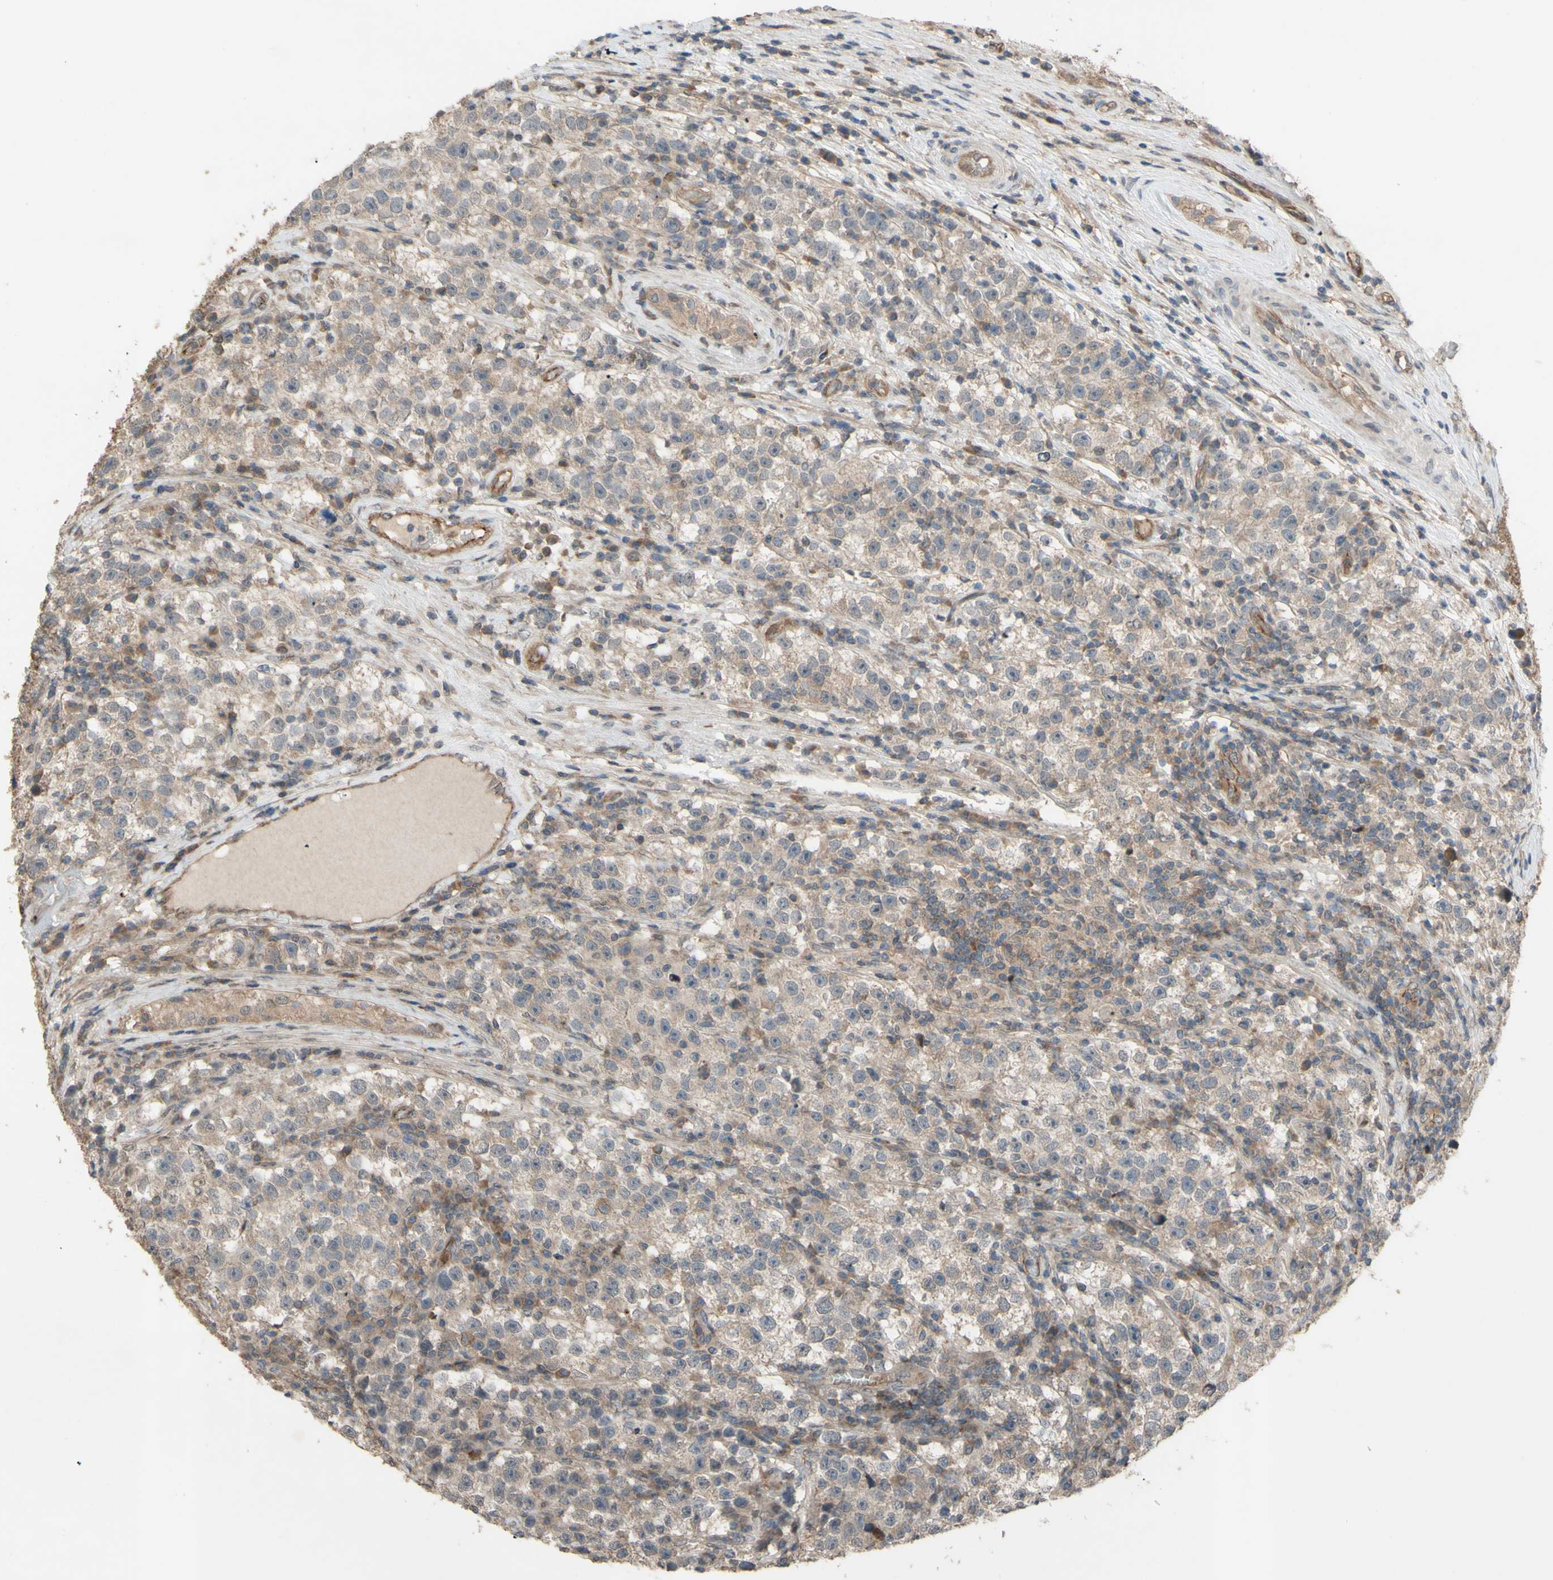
{"staining": {"intensity": "weak", "quantity": ">75%", "location": "cytoplasmic/membranous"}, "tissue": "testis cancer", "cell_type": "Tumor cells", "image_type": "cancer", "snomed": [{"axis": "morphology", "description": "Seminoma, NOS"}, {"axis": "topography", "description": "Testis"}], "caption": "Testis cancer (seminoma) stained for a protein exhibits weak cytoplasmic/membranous positivity in tumor cells.", "gene": "SHROOM4", "patient": {"sex": "male", "age": 22}}